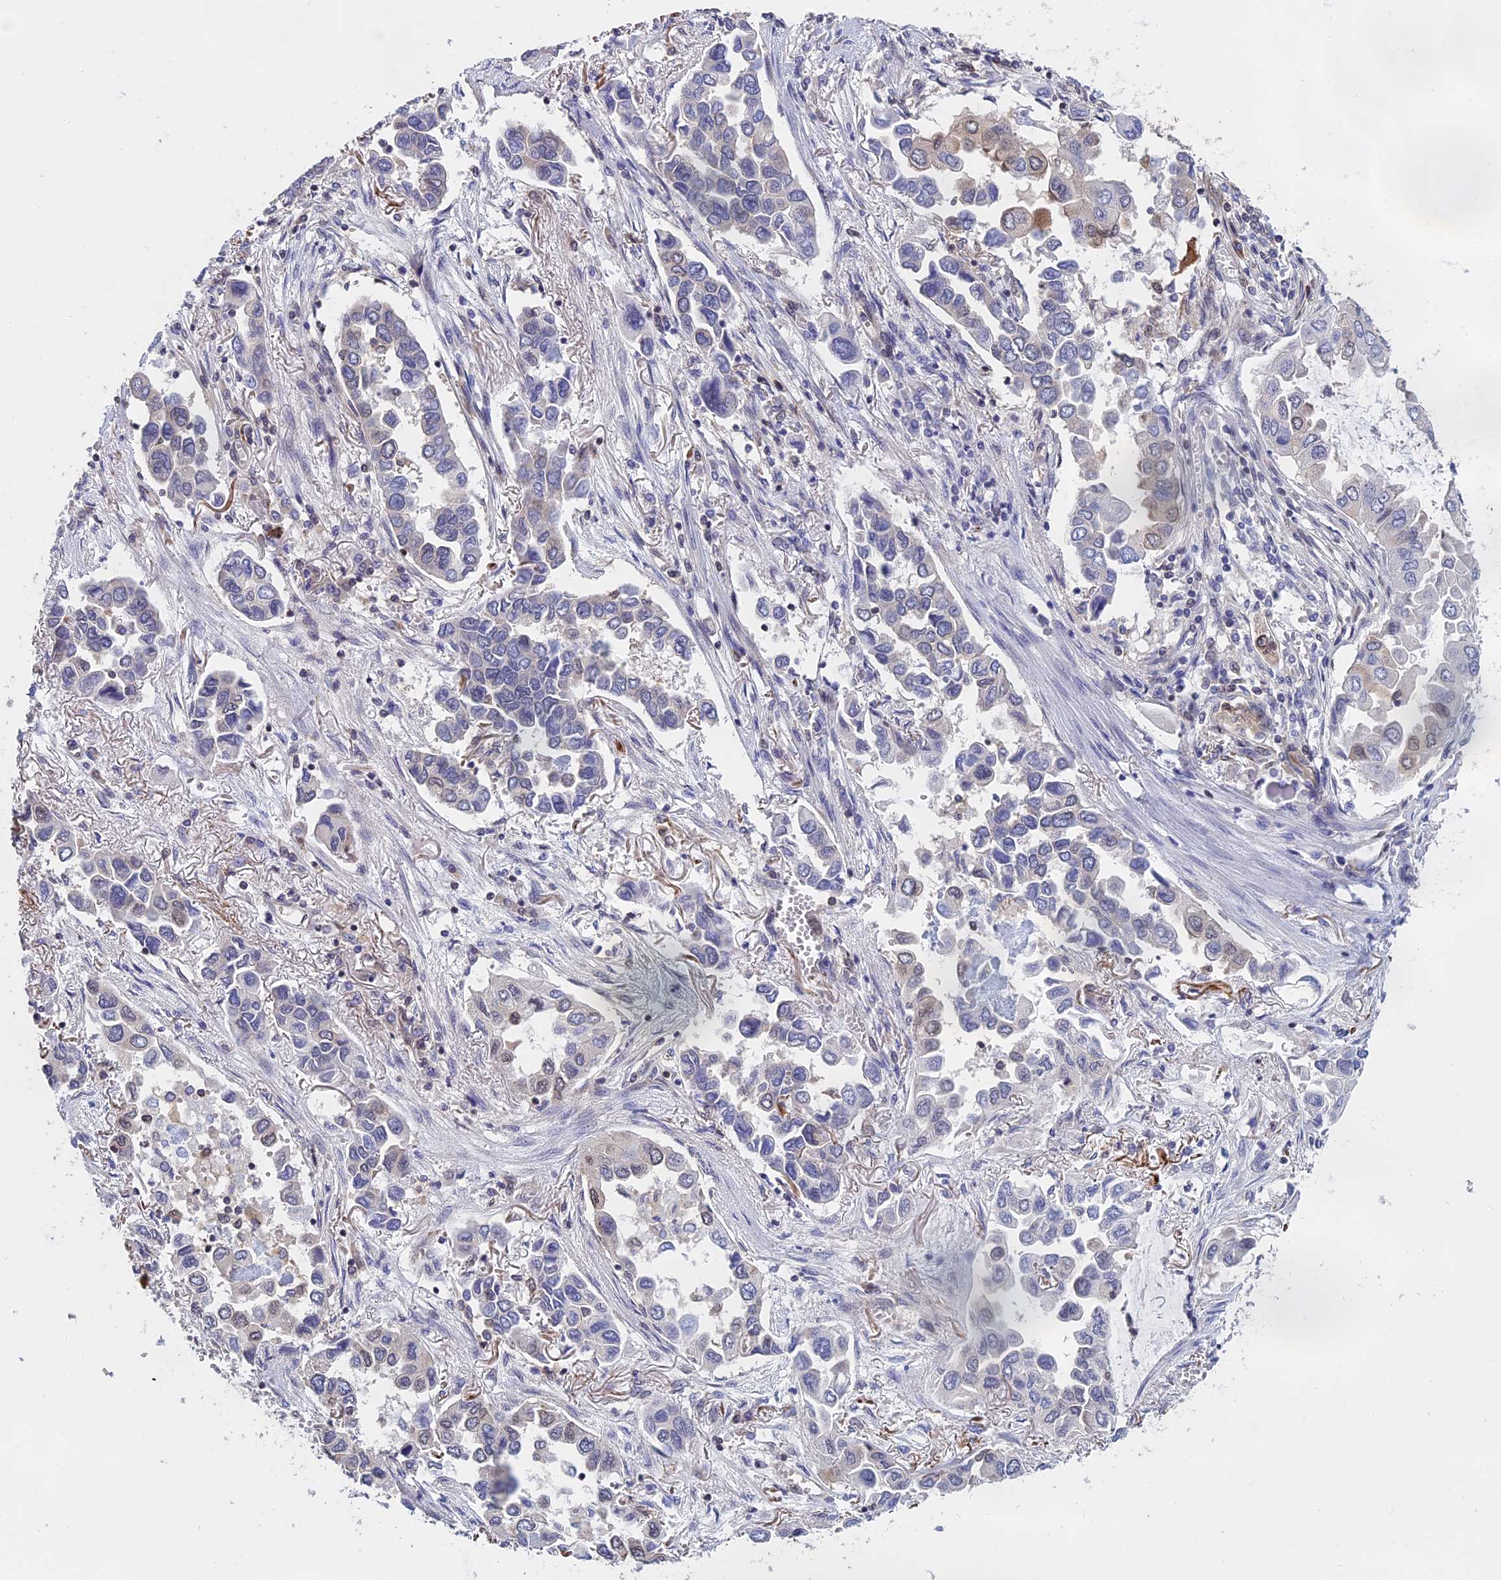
{"staining": {"intensity": "weak", "quantity": "<25%", "location": "nuclear"}, "tissue": "lung cancer", "cell_type": "Tumor cells", "image_type": "cancer", "snomed": [{"axis": "morphology", "description": "Adenocarcinoma, NOS"}, {"axis": "topography", "description": "Lung"}], "caption": "Micrograph shows no significant protein staining in tumor cells of lung cancer.", "gene": "NAA10", "patient": {"sex": "female", "age": 76}}